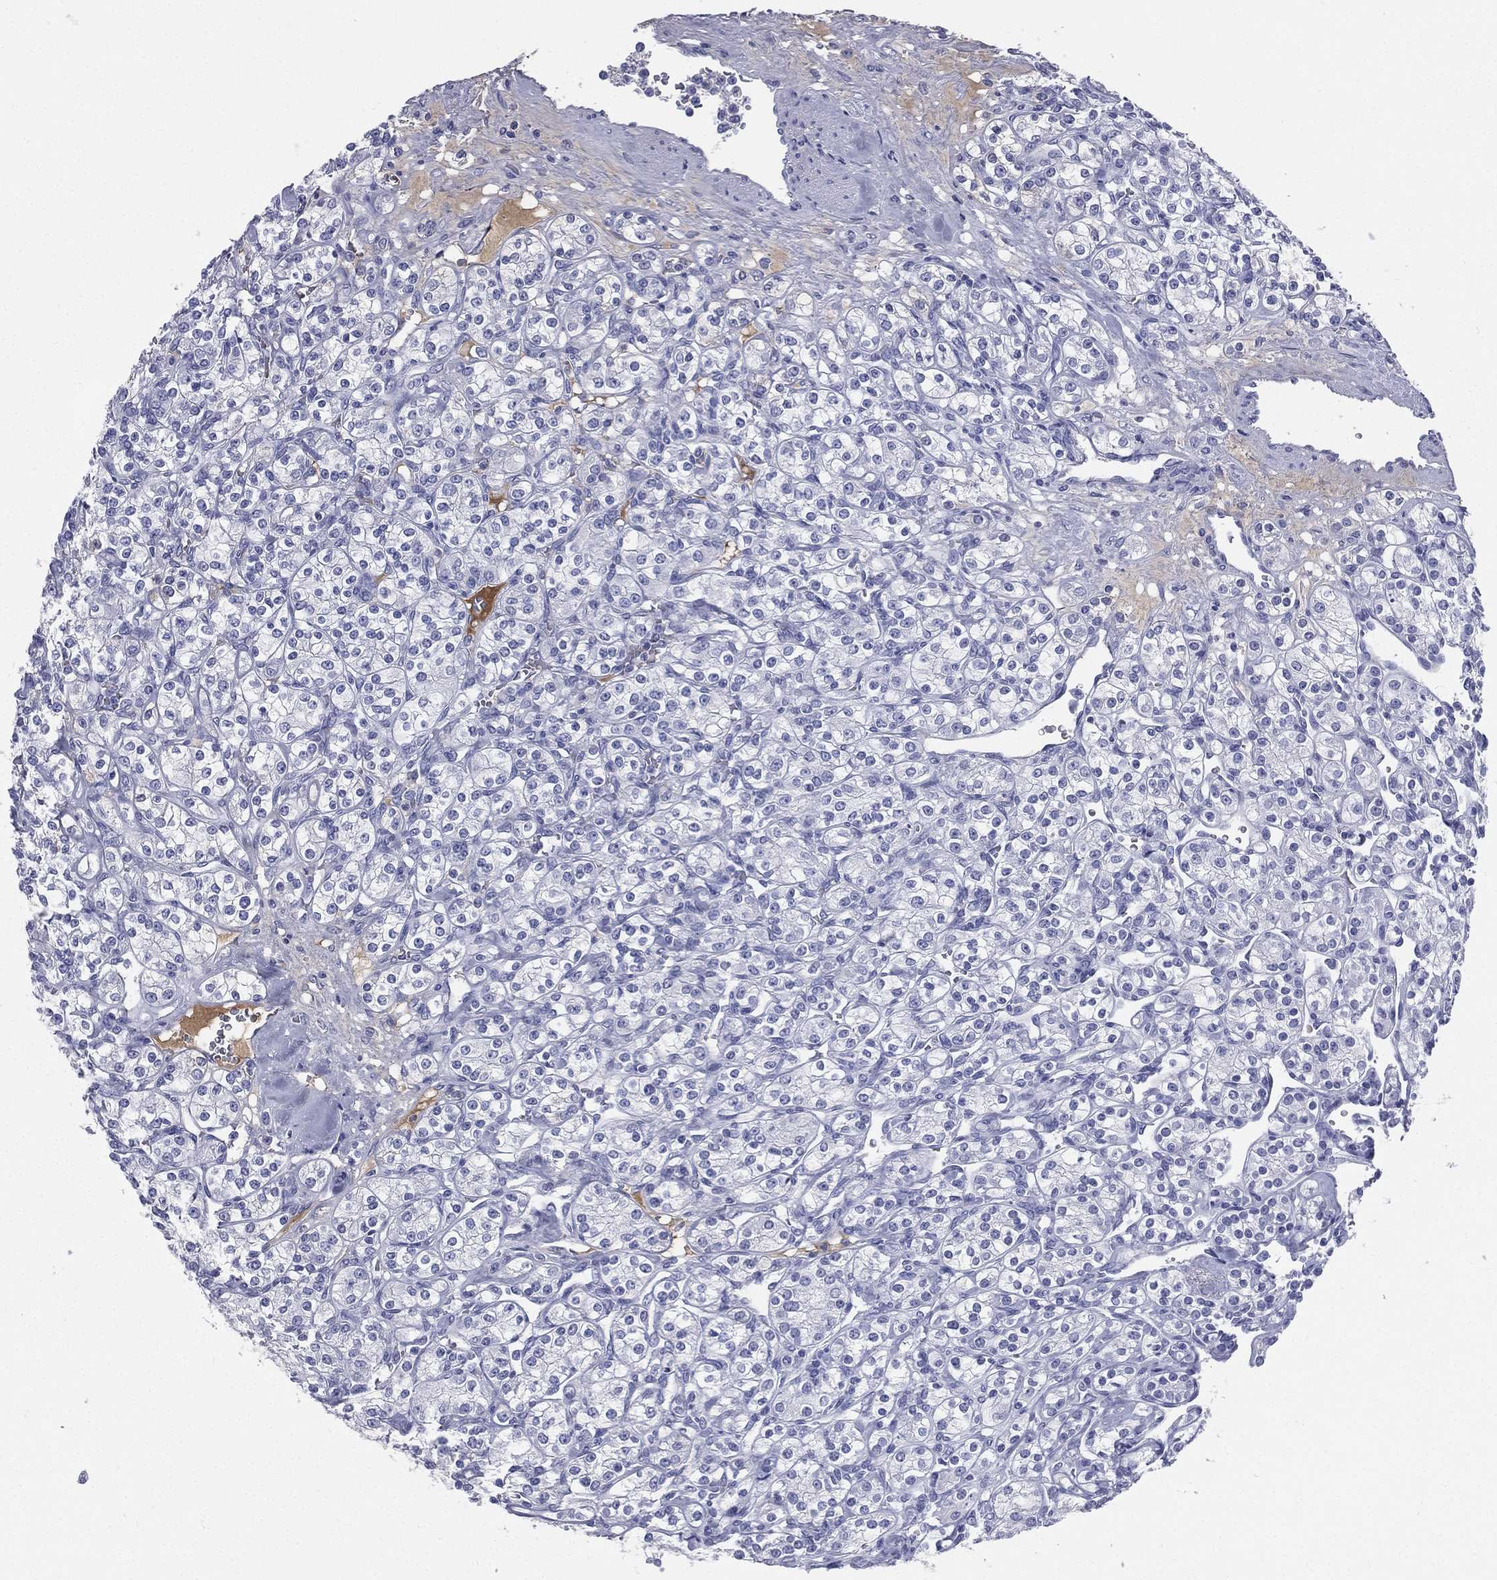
{"staining": {"intensity": "negative", "quantity": "none", "location": "none"}, "tissue": "renal cancer", "cell_type": "Tumor cells", "image_type": "cancer", "snomed": [{"axis": "morphology", "description": "Adenocarcinoma, NOS"}, {"axis": "topography", "description": "Kidney"}], "caption": "Photomicrograph shows no significant protein staining in tumor cells of renal cancer.", "gene": "HP", "patient": {"sex": "male", "age": 77}}